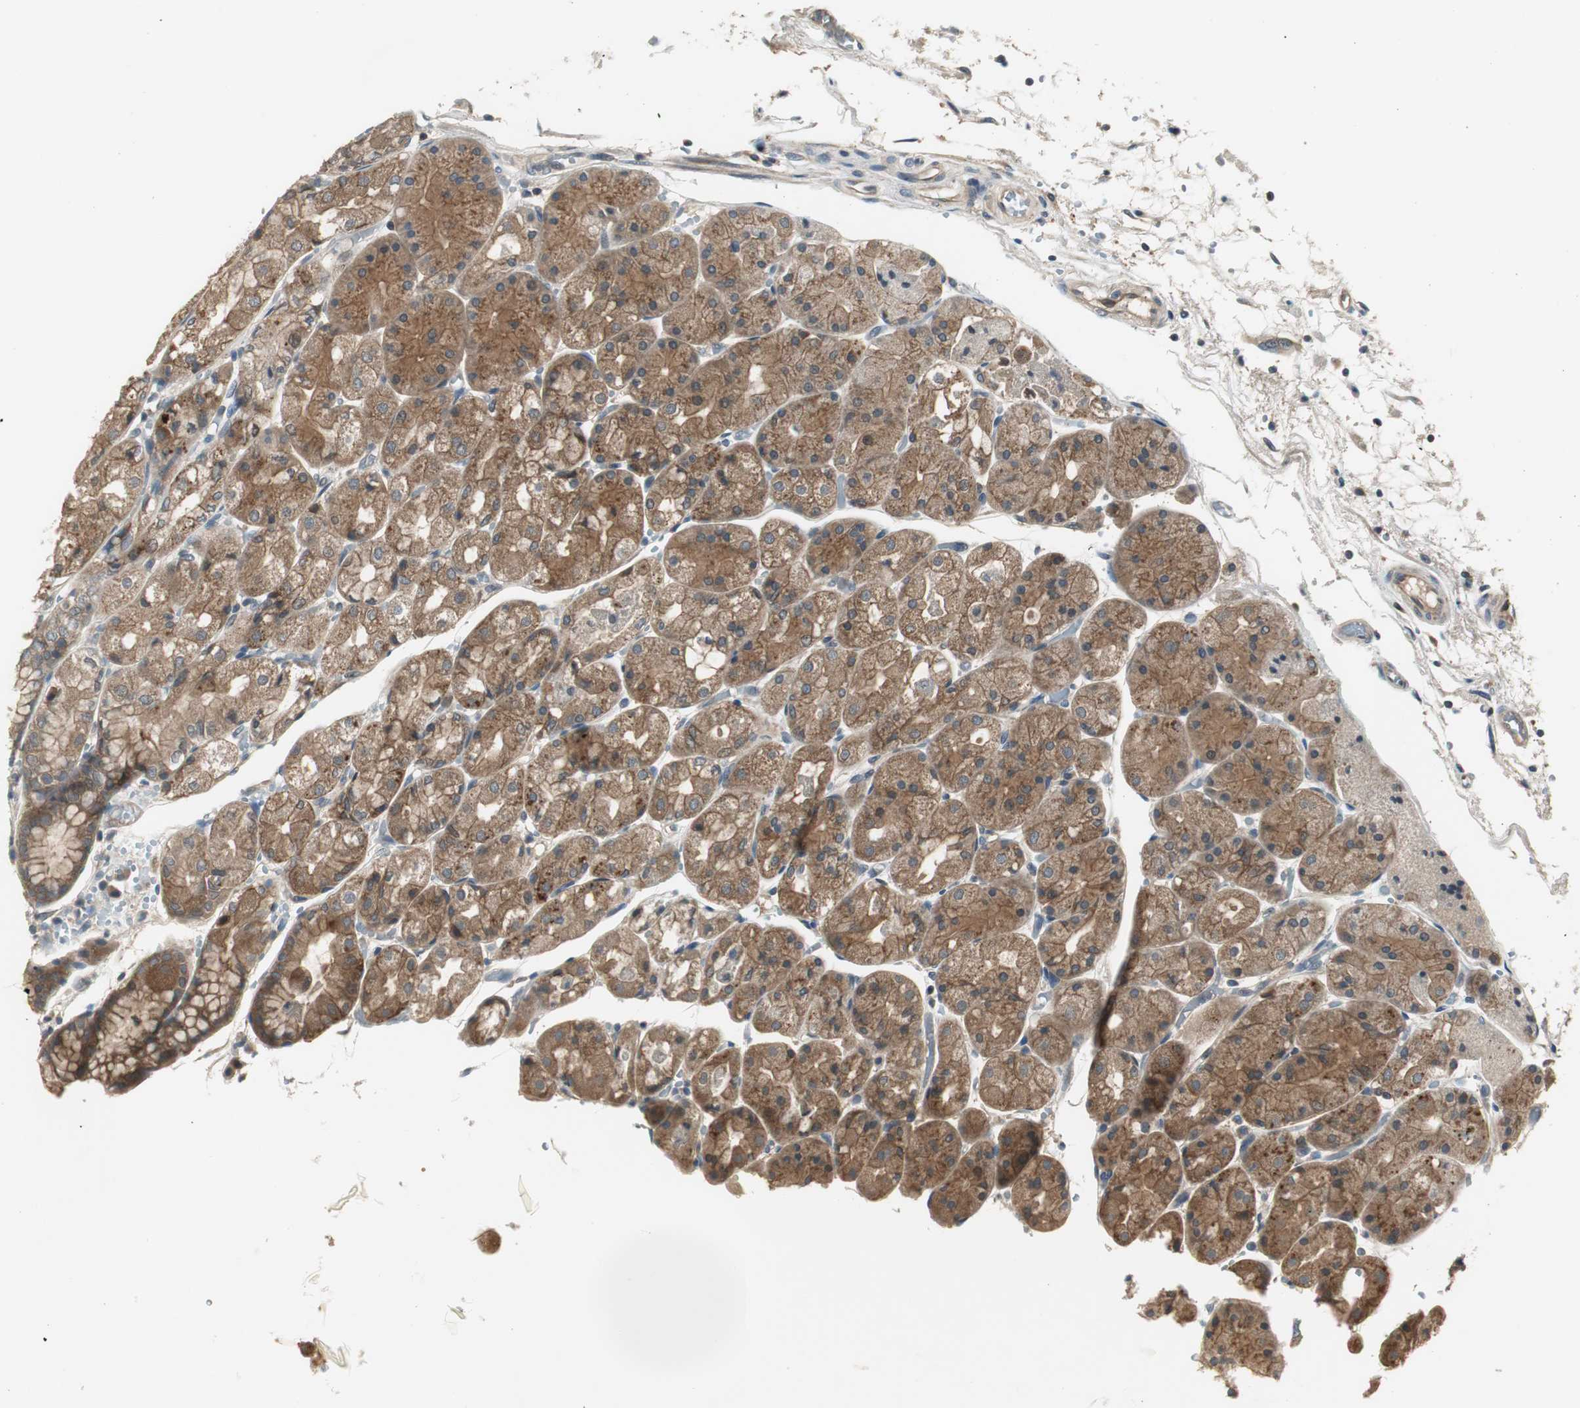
{"staining": {"intensity": "moderate", "quantity": ">75%", "location": "cytoplasmic/membranous"}, "tissue": "stomach", "cell_type": "Glandular cells", "image_type": "normal", "snomed": [{"axis": "morphology", "description": "Normal tissue, NOS"}, {"axis": "topography", "description": "Stomach, upper"}], "caption": "Moderate cytoplasmic/membranous staining for a protein is identified in about >75% of glandular cells of normal stomach using immunohistochemistry (IHC).", "gene": "PRKAA1", "patient": {"sex": "male", "age": 72}}